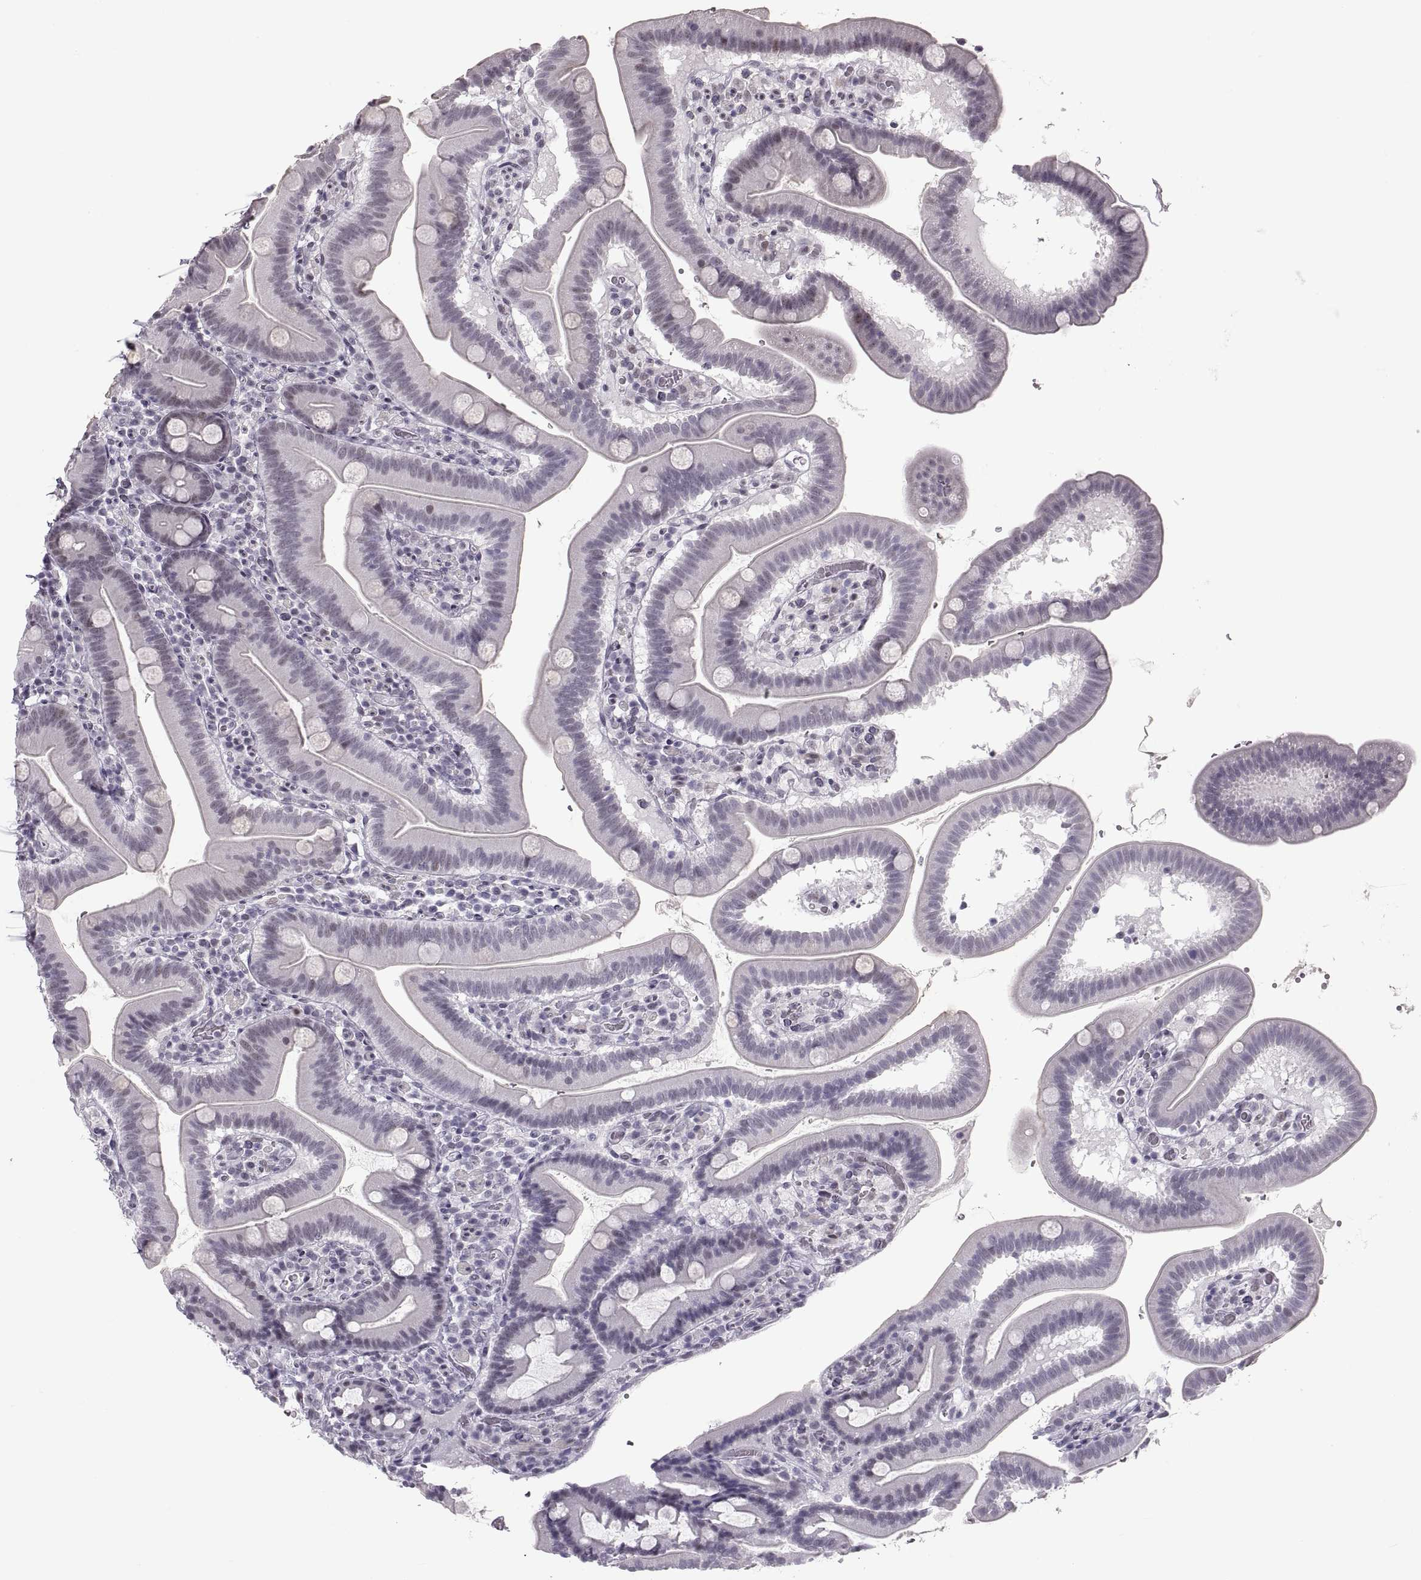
{"staining": {"intensity": "negative", "quantity": "none", "location": "none"}, "tissue": "duodenum", "cell_type": "Glandular cells", "image_type": "normal", "snomed": [{"axis": "morphology", "description": "Normal tissue, NOS"}, {"axis": "topography", "description": "Duodenum"}], "caption": "Immunohistochemistry of normal human duodenum exhibits no positivity in glandular cells. Brightfield microscopy of immunohistochemistry (IHC) stained with DAB (3,3'-diaminobenzidine) (brown) and hematoxylin (blue), captured at high magnification.", "gene": "NANOS3", "patient": {"sex": "male", "age": 59}}